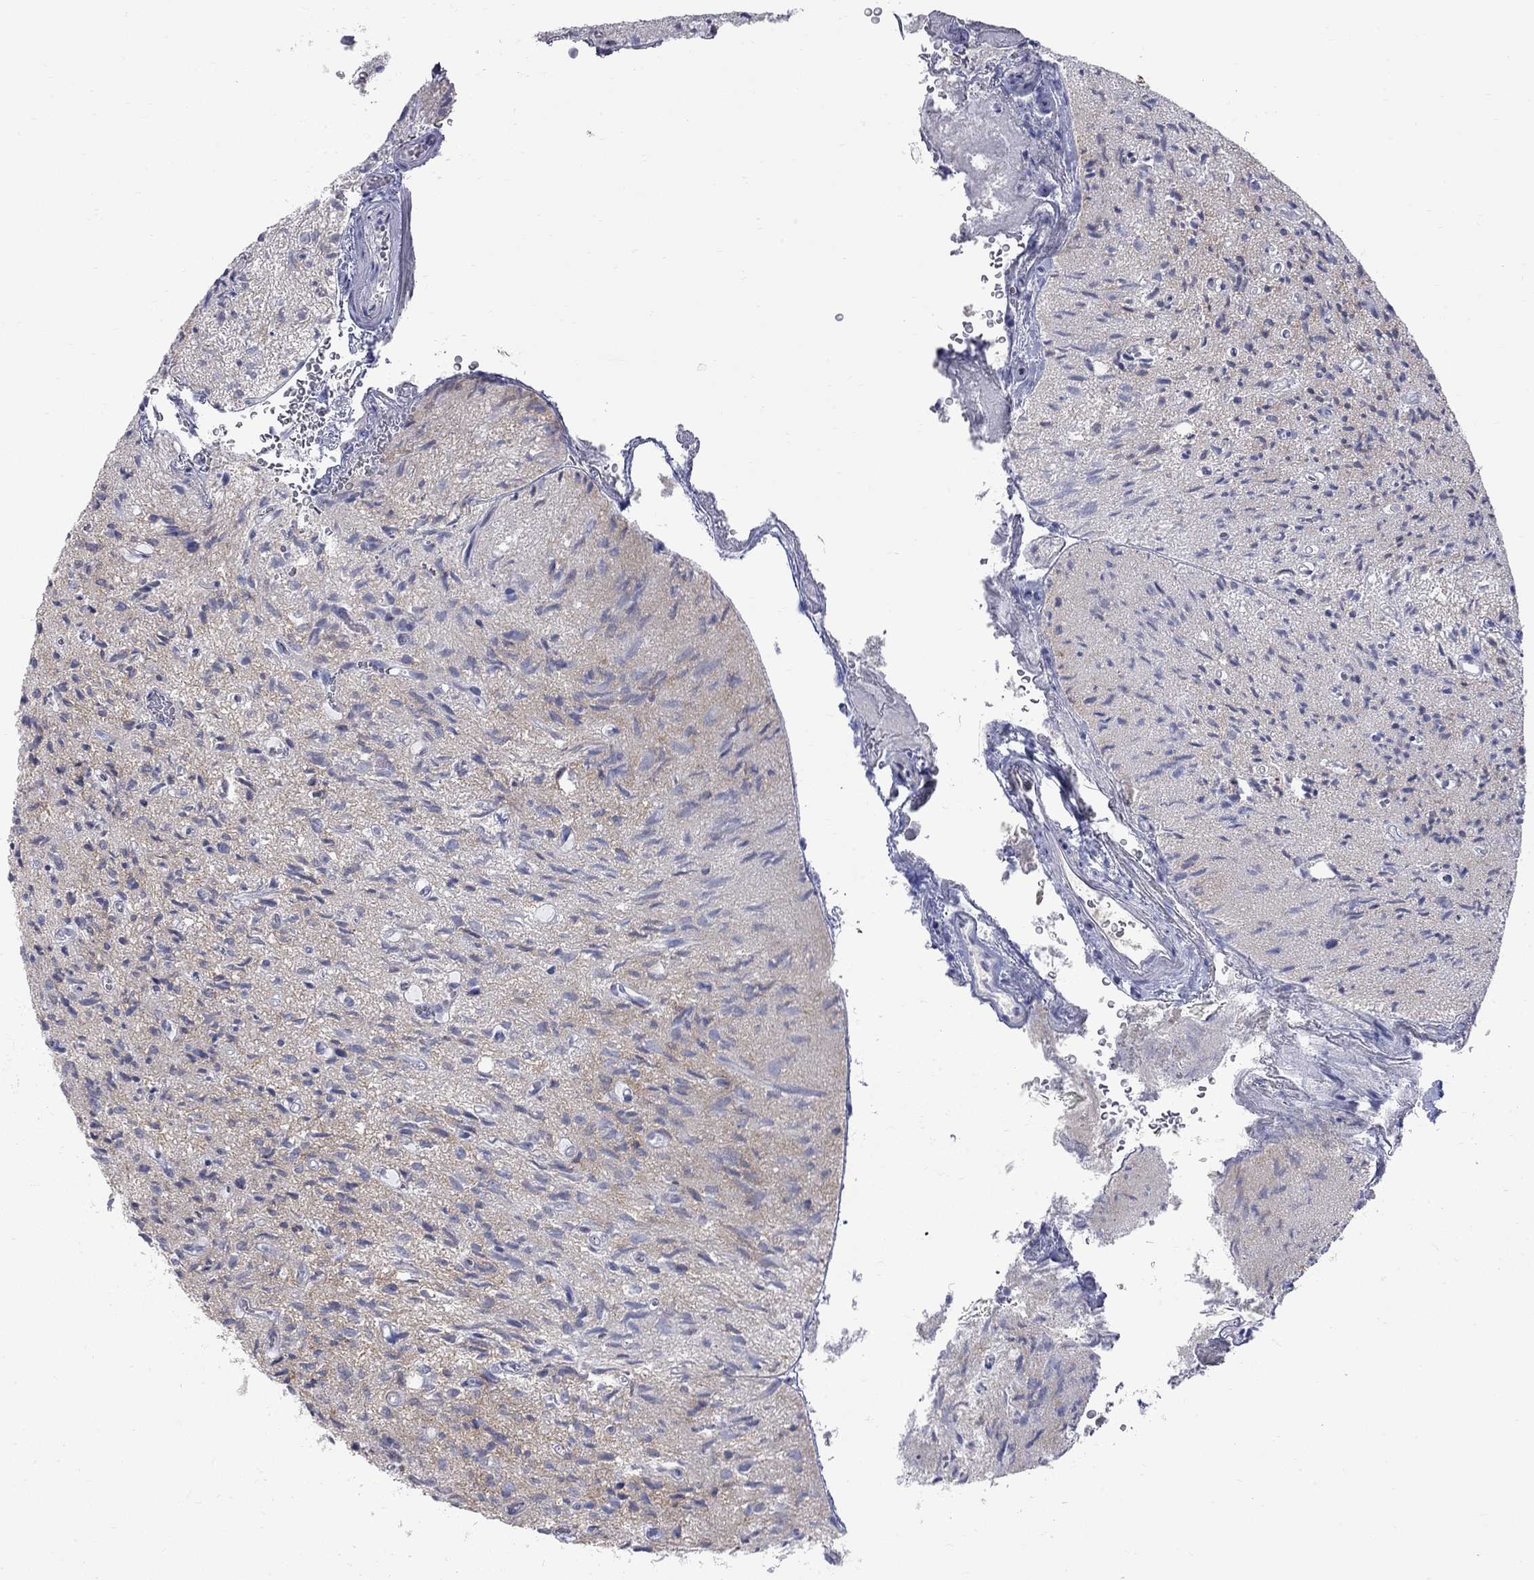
{"staining": {"intensity": "negative", "quantity": "none", "location": "none"}, "tissue": "glioma", "cell_type": "Tumor cells", "image_type": "cancer", "snomed": [{"axis": "morphology", "description": "Glioma, malignant, High grade"}, {"axis": "topography", "description": "Brain"}], "caption": "High power microscopy histopathology image of an IHC histopathology image of malignant glioma (high-grade), revealing no significant staining in tumor cells. Nuclei are stained in blue.", "gene": "KCND2", "patient": {"sex": "male", "age": 64}}